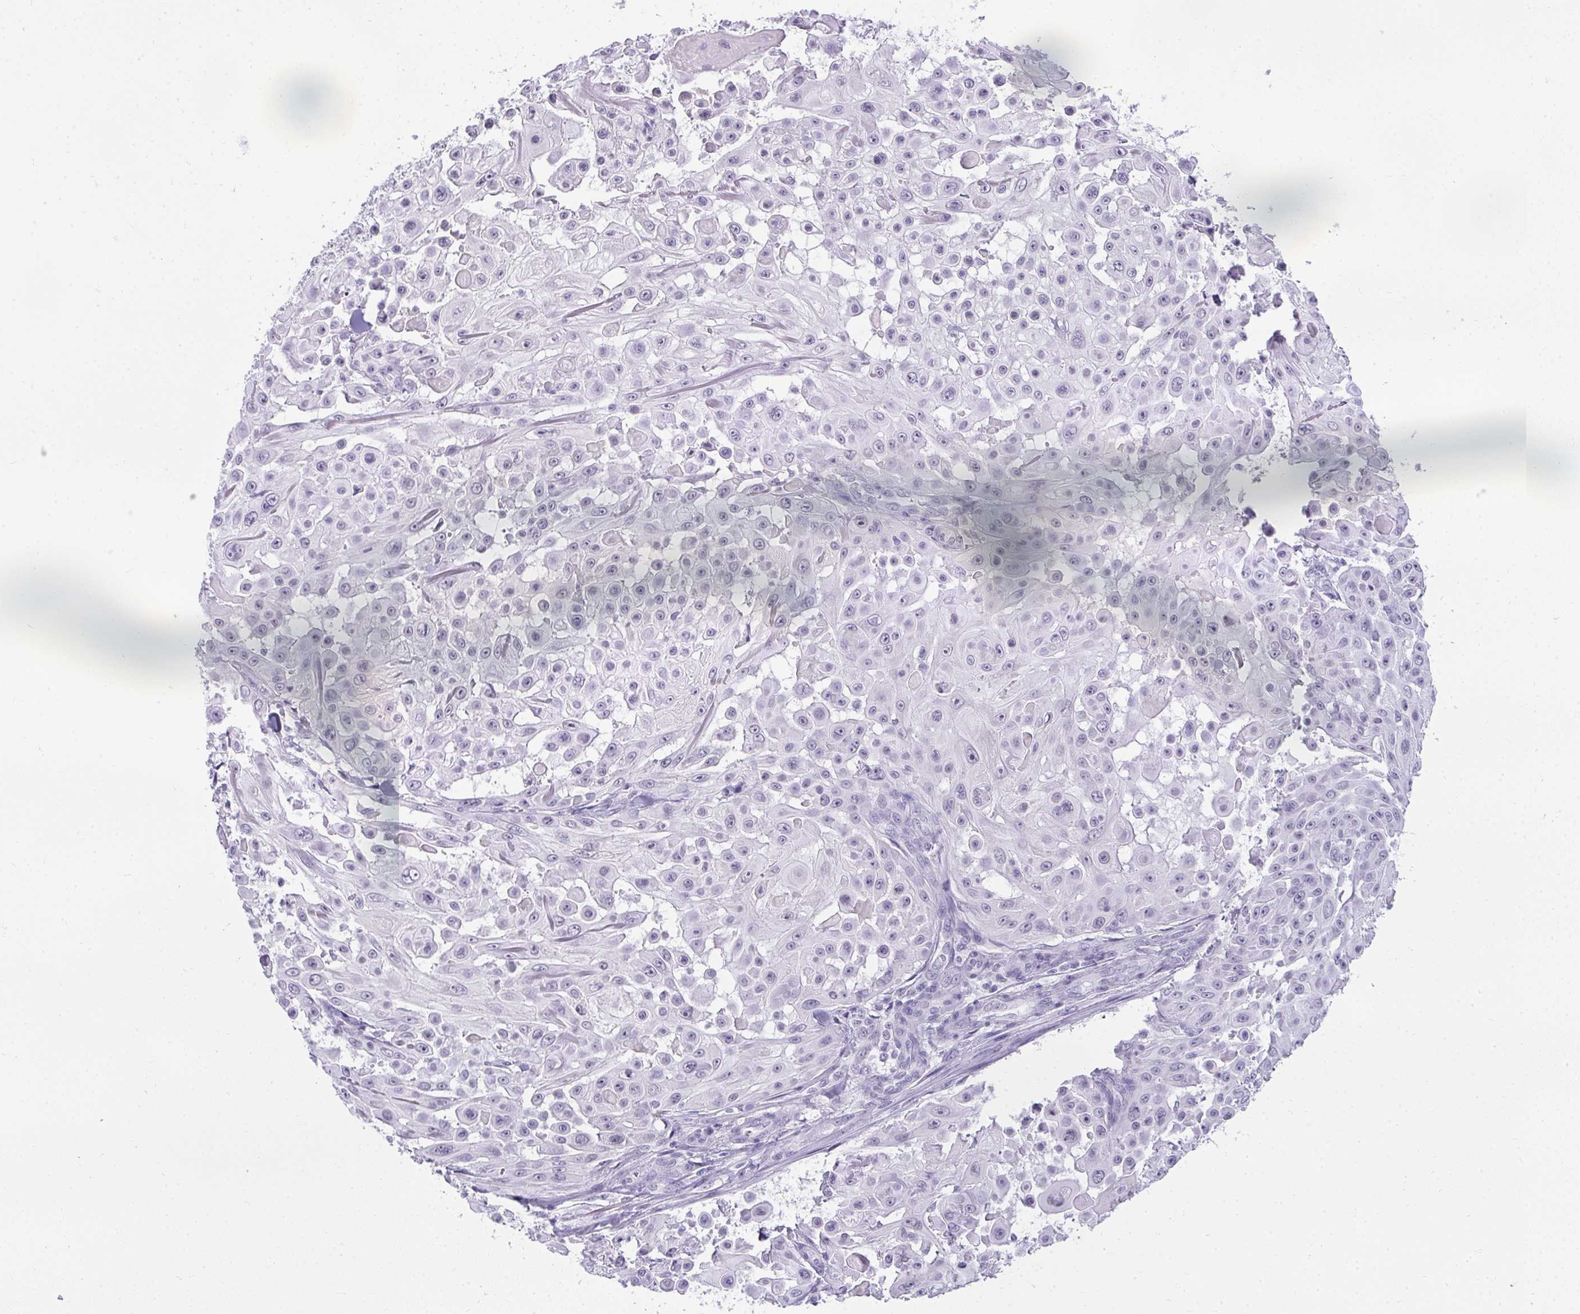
{"staining": {"intensity": "negative", "quantity": "none", "location": "none"}, "tissue": "skin cancer", "cell_type": "Tumor cells", "image_type": "cancer", "snomed": [{"axis": "morphology", "description": "Squamous cell carcinoma, NOS"}, {"axis": "topography", "description": "Skin"}], "caption": "Histopathology image shows no protein positivity in tumor cells of skin cancer tissue.", "gene": "PLA2G1B", "patient": {"sex": "male", "age": 91}}